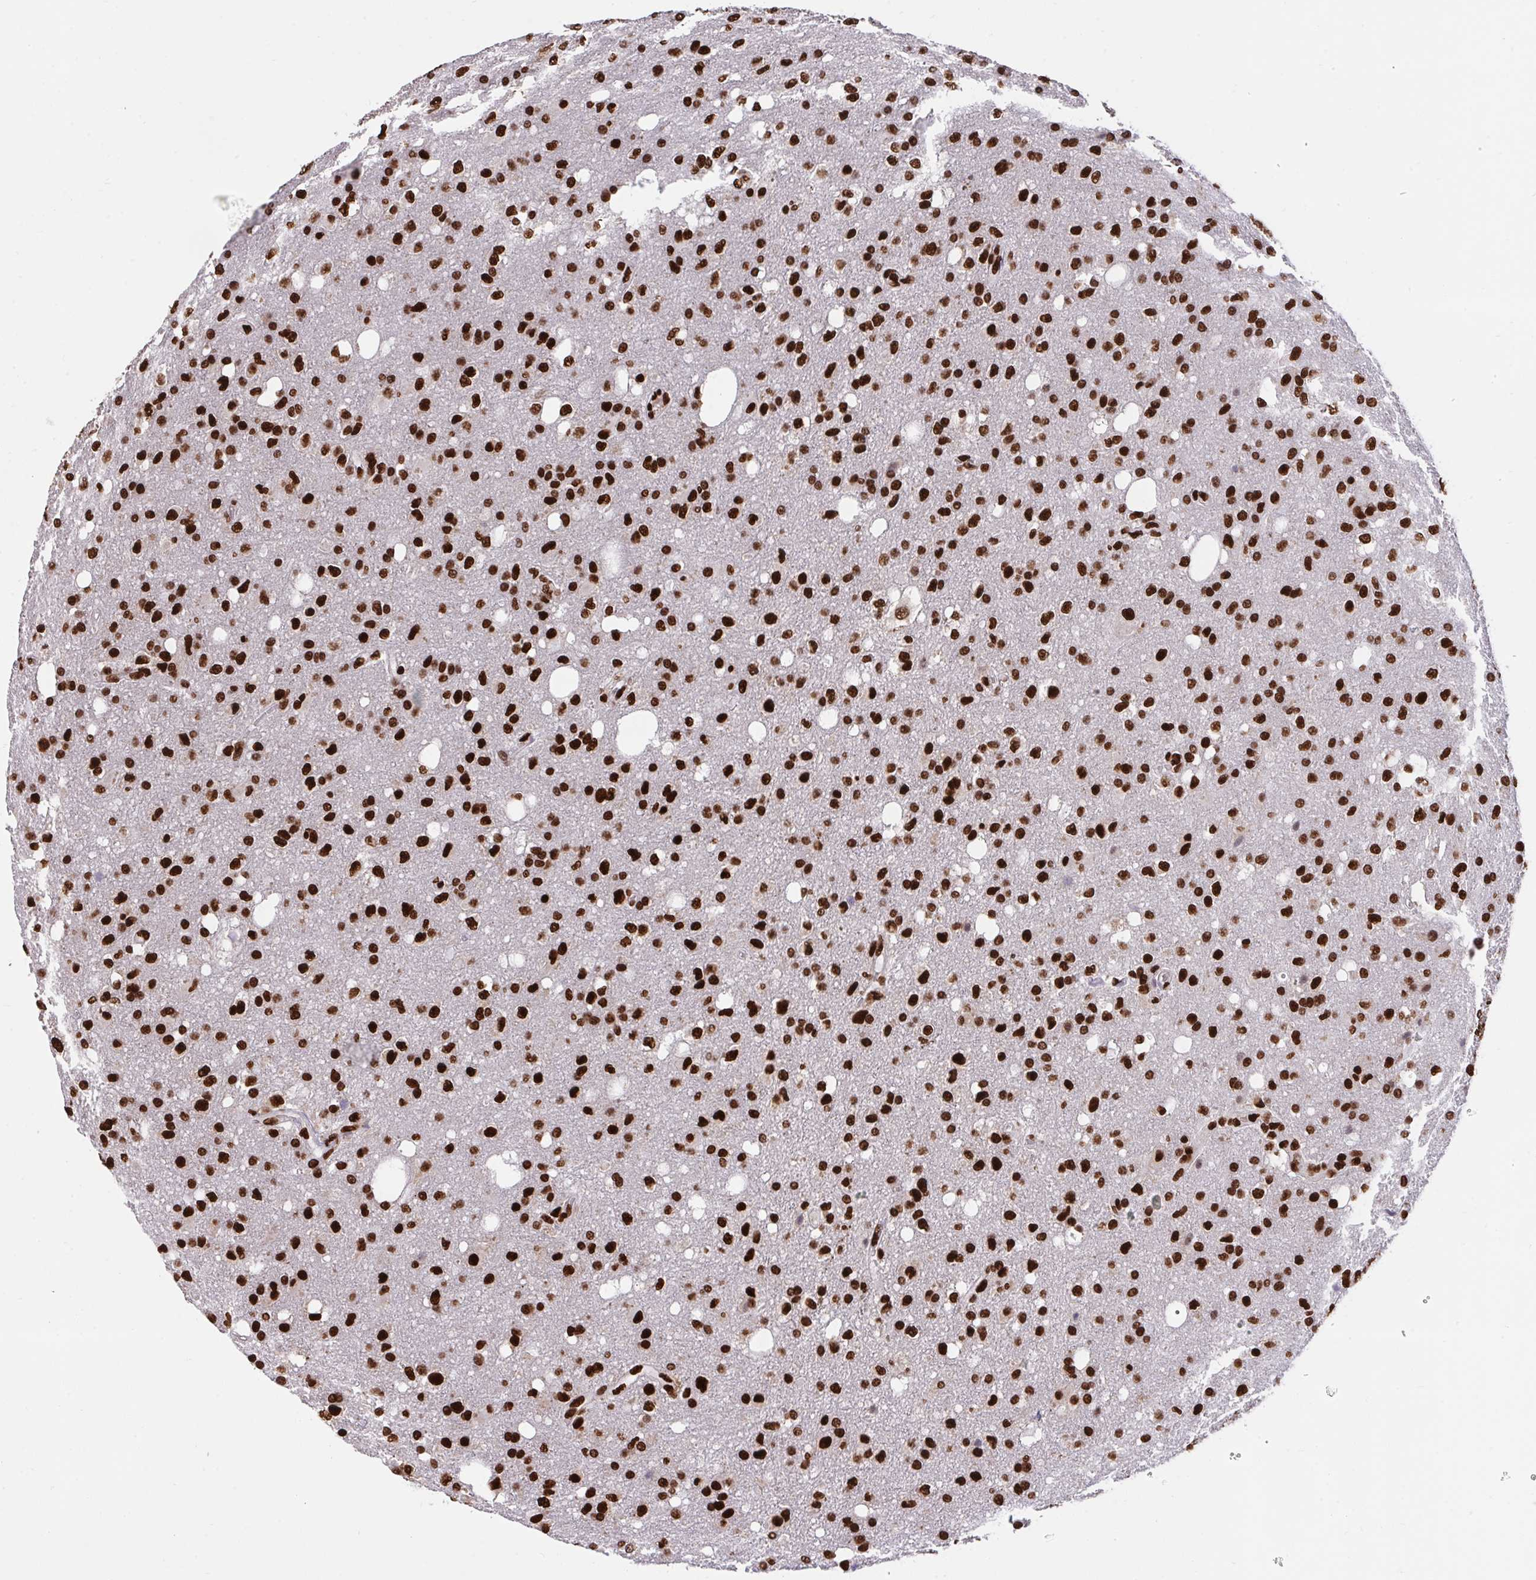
{"staining": {"intensity": "strong", "quantity": ">75%", "location": "nuclear"}, "tissue": "glioma", "cell_type": "Tumor cells", "image_type": "cancer", "snomed": [{"axis": "morphology", "description": "Glioma, malignant, Low grade"}, {"axis": "topography", "description": "Brain"}], "caption": "High-magnification brightfield microscopy of malignant glioma (low-grade) stained with DAB (3,3'-diaminobenzidine) (brown) and counterstained with hematoxylin (blue). tumor cells exhibit strong nuclear positivity is identified in about>75% of cells.", "gene": "HNRNPL", "patient": {"sex": "female", "age": 58}}